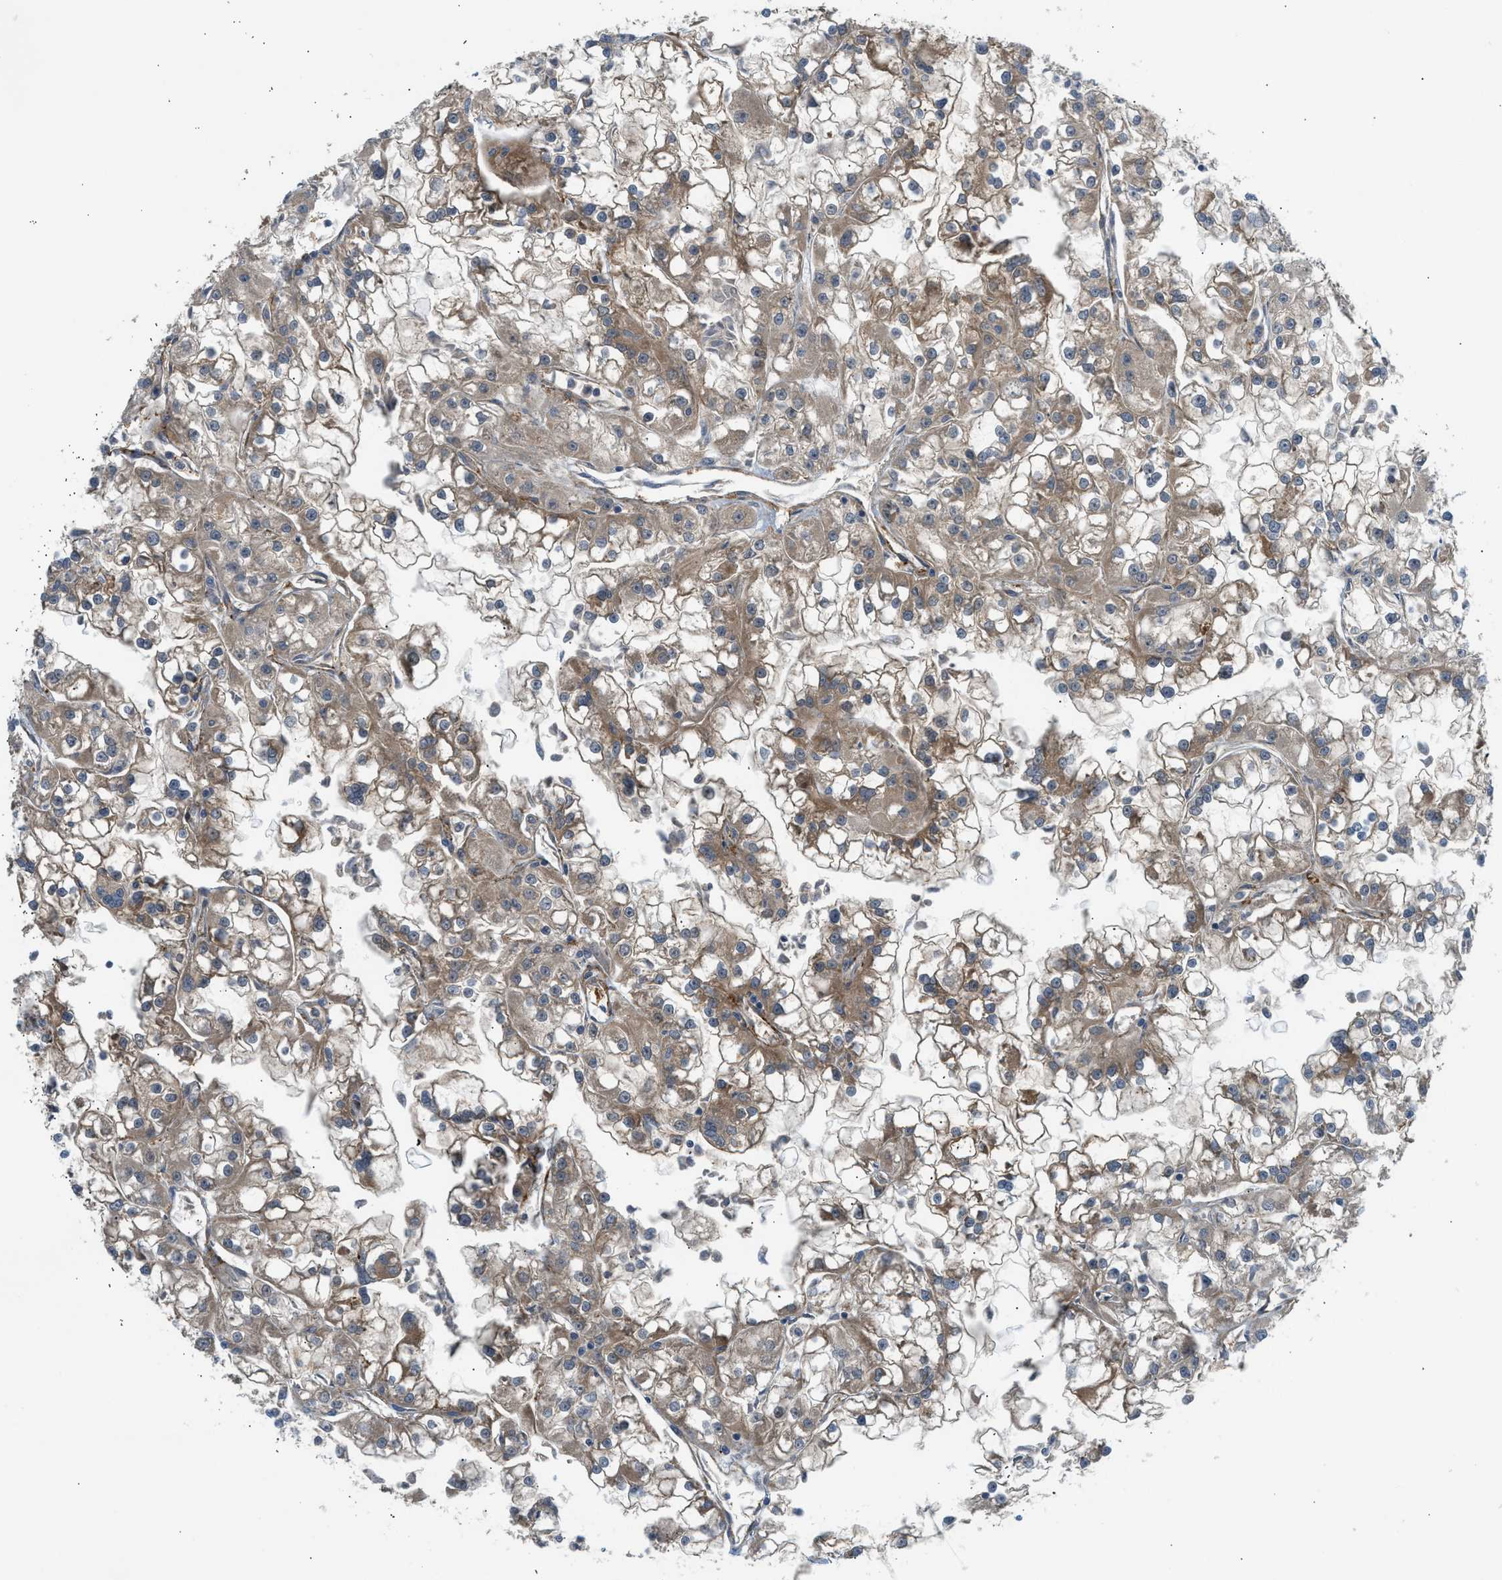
{"staining": {"intensity": "moderate", "quantity": ">75%", "location": "cytoplasmic/membranous"}, "tissue": "renal cancer", "cell_type": "Tumor cells", "image_type": "cancer", "snomed": [{"axis": "morphology", "description": "Adenocarcinoma, NOS"}, {"axis": "topography", "description": "Kidney"}], "caption": "Immunohistochemistry of renal cancer exhibits medium levels of moderate cytoplasmic/membranous positivity in approximately >75% of tumor cells.", "gene": "EDNRA", "patient": {"sex": "female", "age": 52}}